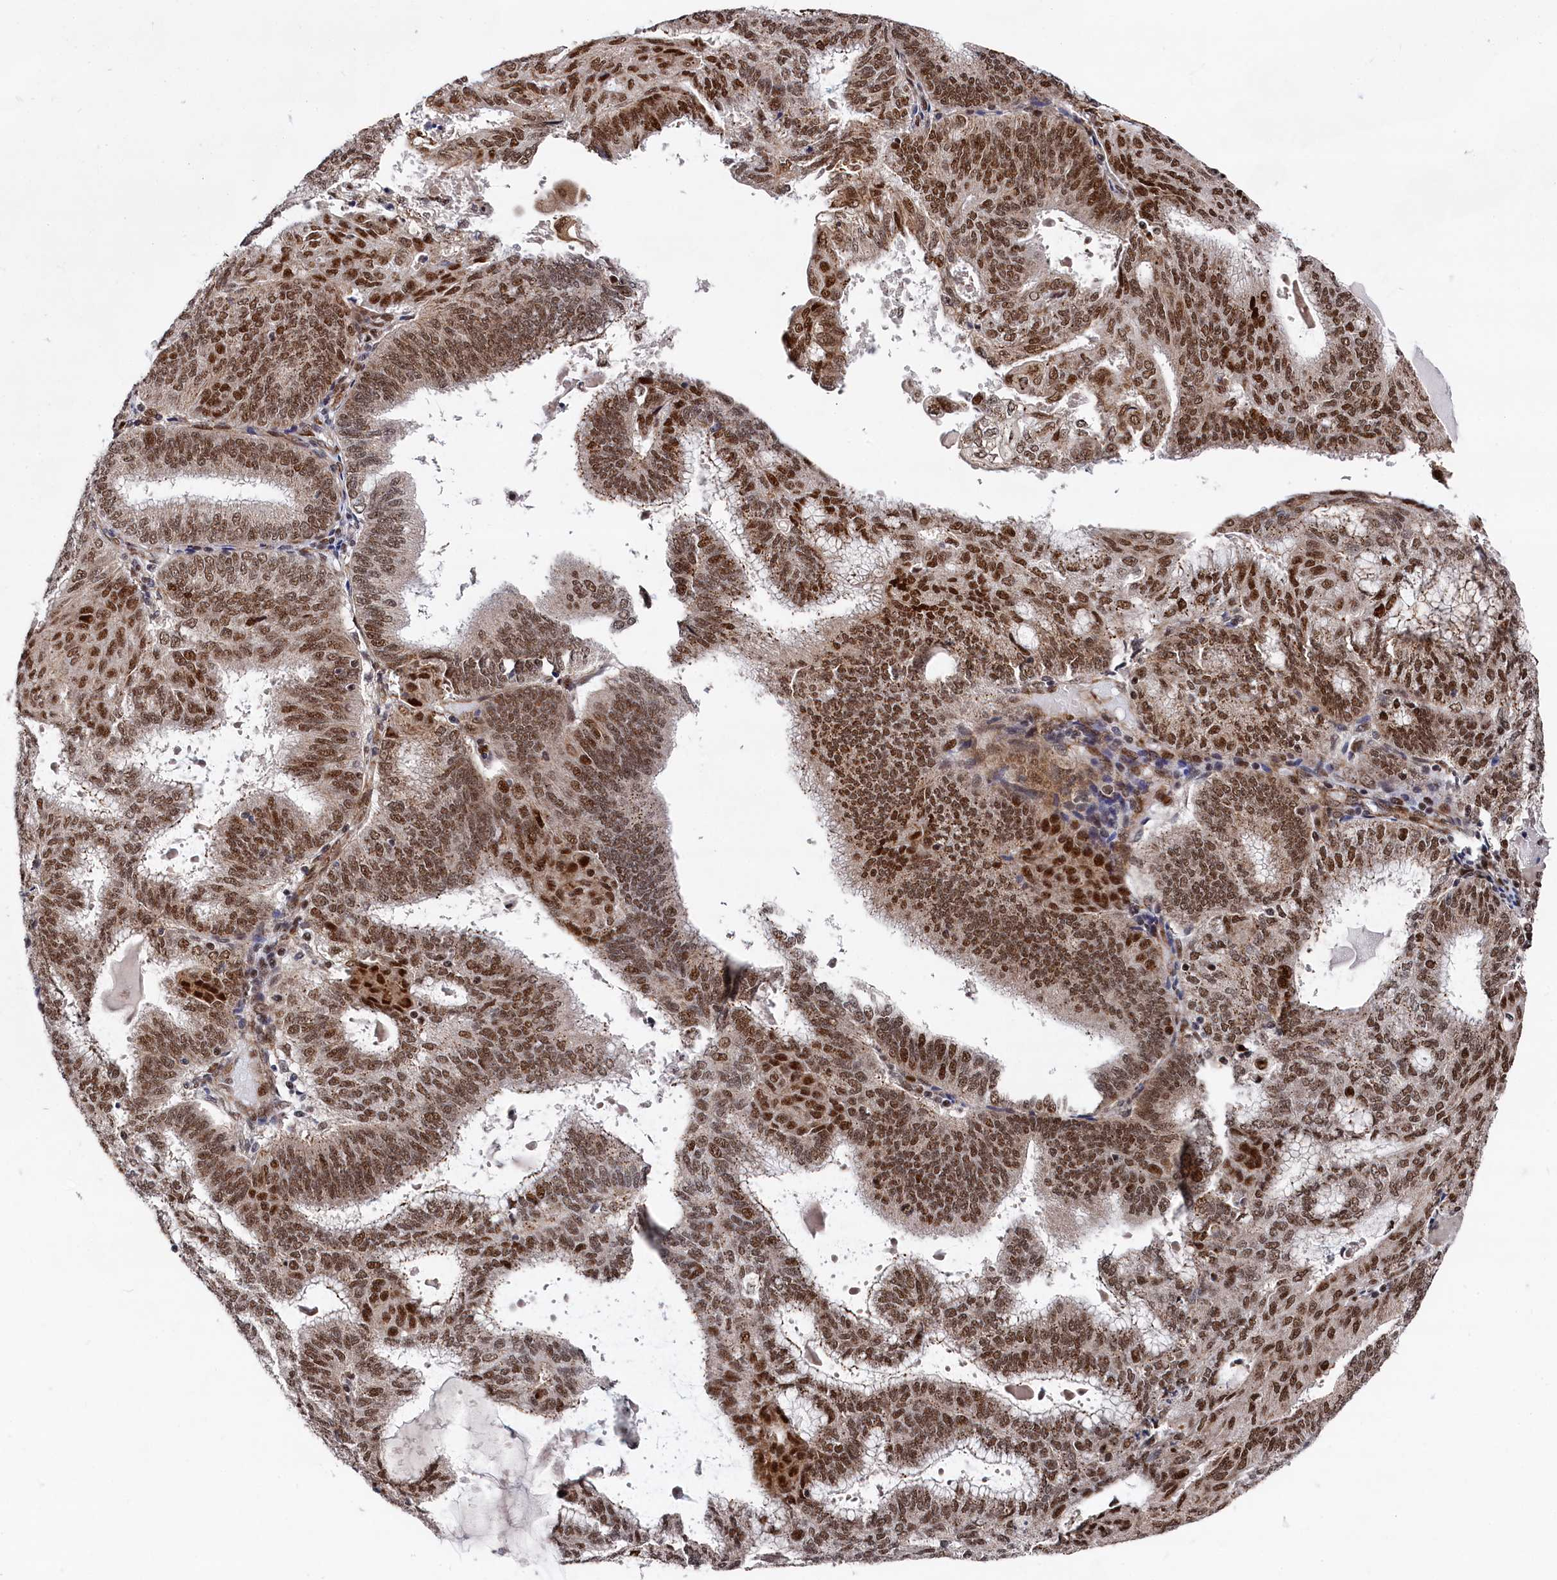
{"staining": {"intensity": "strong", "quantity": ">75%", "location": "nuclear"}, "tissue": "endometrial cancer", "cell_type": "Tumor cells", "image_type": "cancer", "snomed": [{"axis": "morphology", "description": "Adenocarcinoma, NOS"}, {"axis": "topography", "description": "Endometrium"}], "caption": "The micrograph exhibits immunohistochemical staining of endometrial adenocarcinoma. There is strong nuclear staining is identified in about >75% of tumor cells.", "gene": "BUB3", "patient": {"sex": "female", "age": 49}}